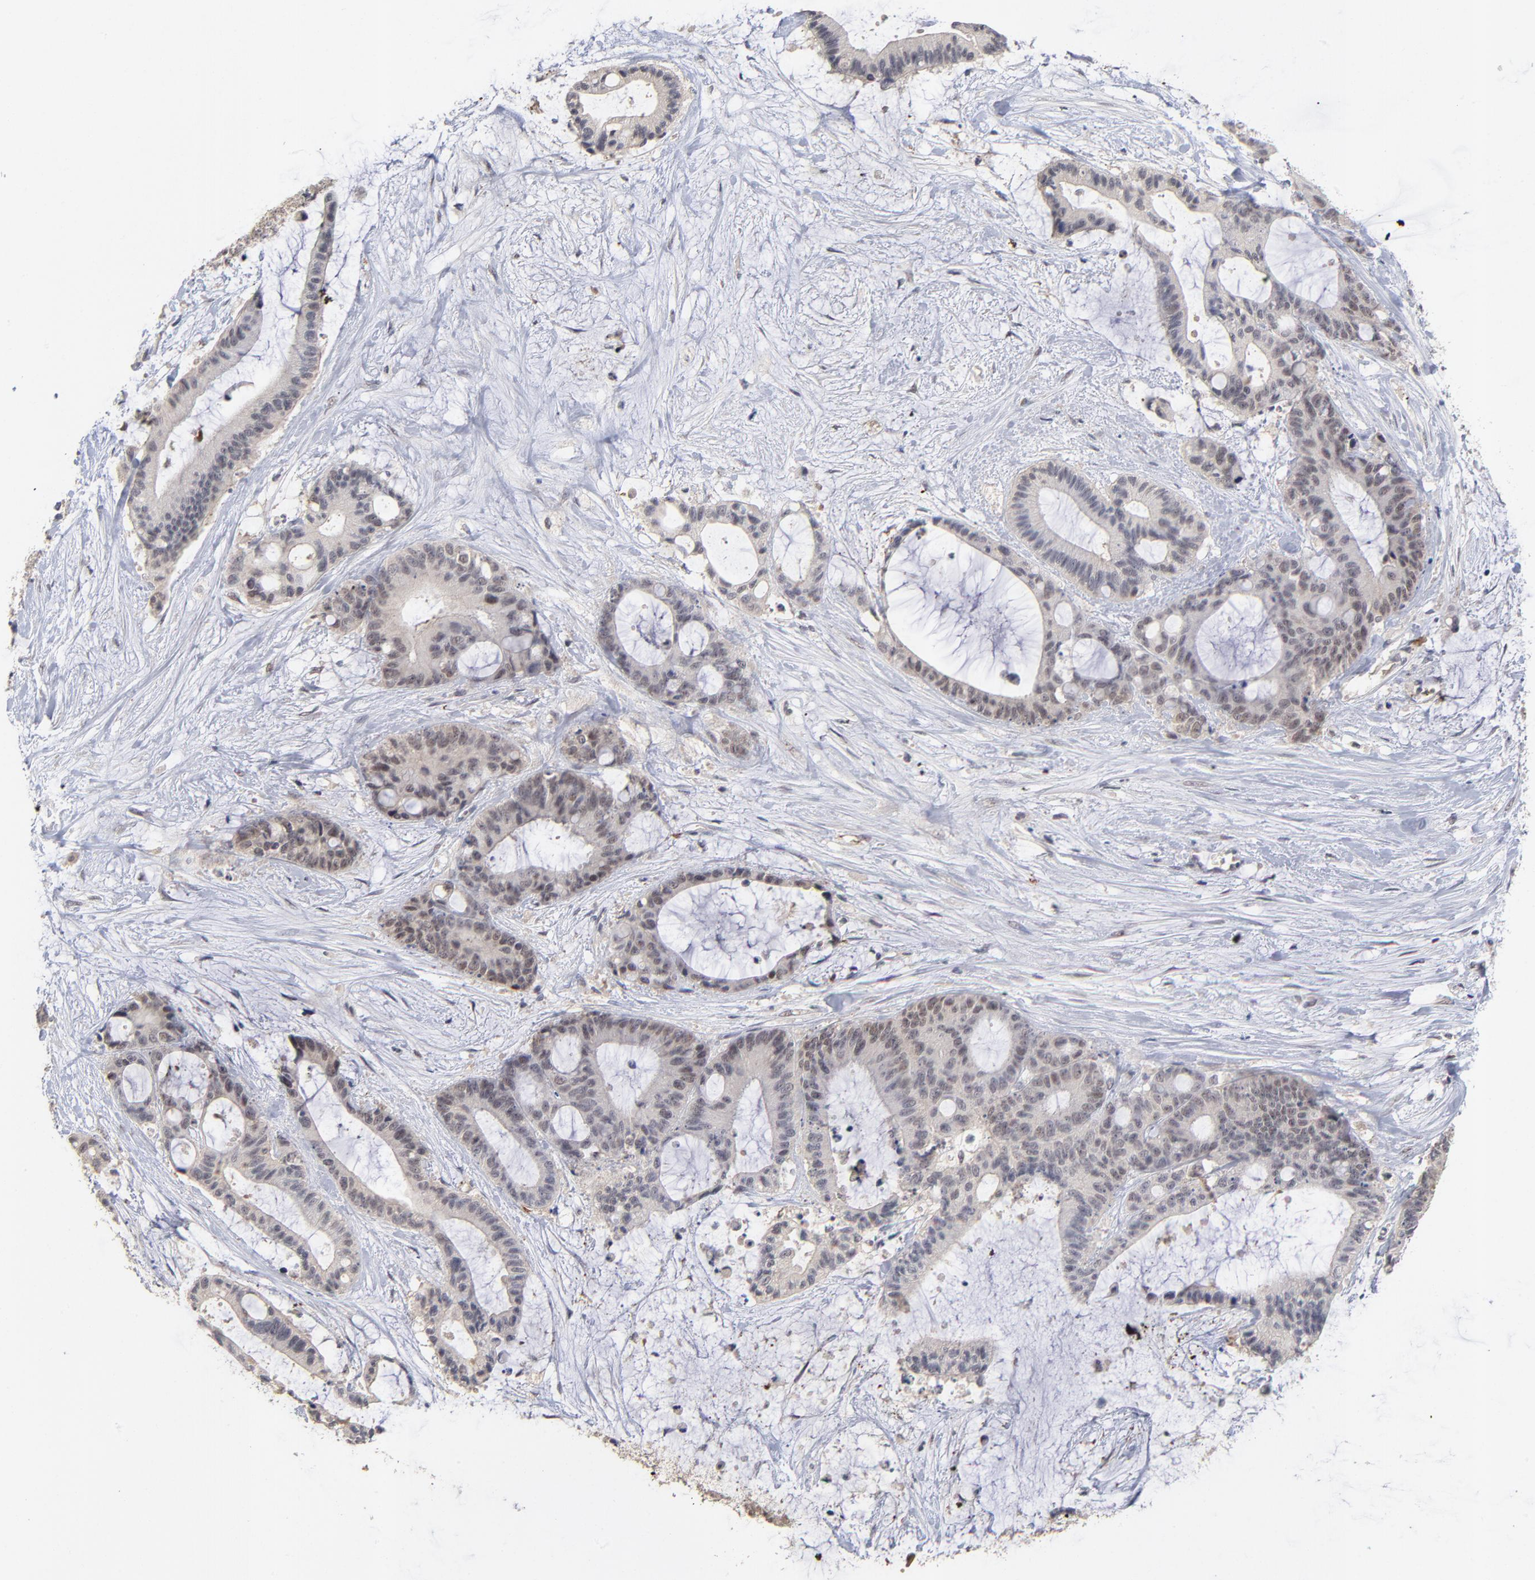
{"staining": {"intensity": "weak", "quantity": "<25%", "location": "nuclear"}, "tissue": "liver cancer", "cell_type": "Tumor cells", "image_type": "cancer", "snomed": [{"axis": "morphology", "description": "Cholangiocarcinoma"}, {"axis": "topography", "description": "Liver"}], "caption": "Tumor cells are negative for brown protein staining in liver cancer.", "gene": "WSB1", "patient": {"sex": "female", "age": 73}}